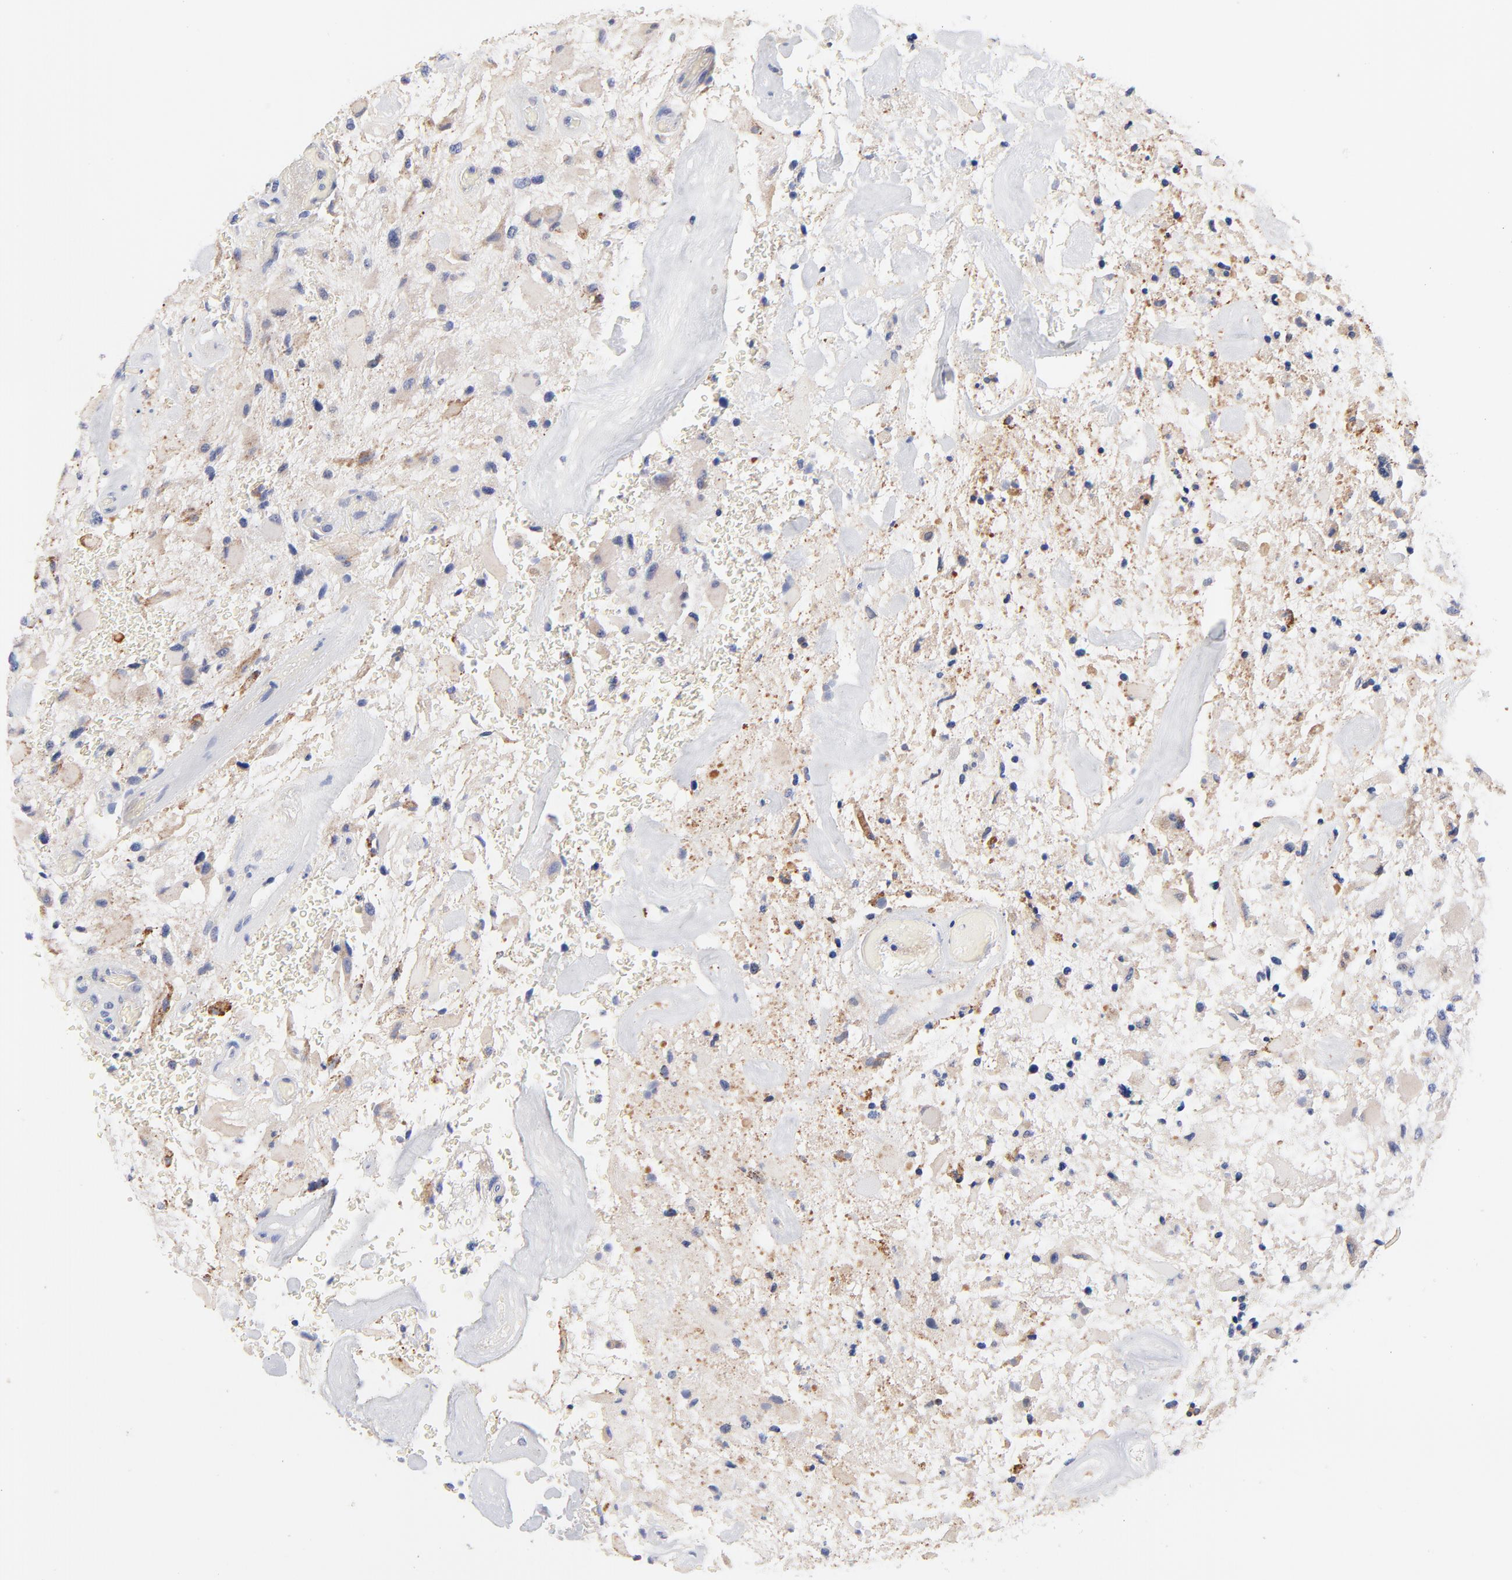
{"staining": {"intensity": "negative", "quantity": "none", "location": "none"}, "tissue": "glioma", "cell_type": "Tumor cells", "image_type": "cancer", "snomed": [{"axis": "morphology", "description": "Glioma, malignant, High grade"}, {"axis": "topography", "description": "Brain"}], "caption": "Immunohistochemistry (IHC) micrograph of human malignant high-grade glioma stained for a protein (brown), which shows no expression in tumor cells. The staining is performed using DAB brown chromogen with nuclei counter-stained in using hematoxylin.", "gene": "FBXO10", "patient": {"sex": "female", "age": 60}}